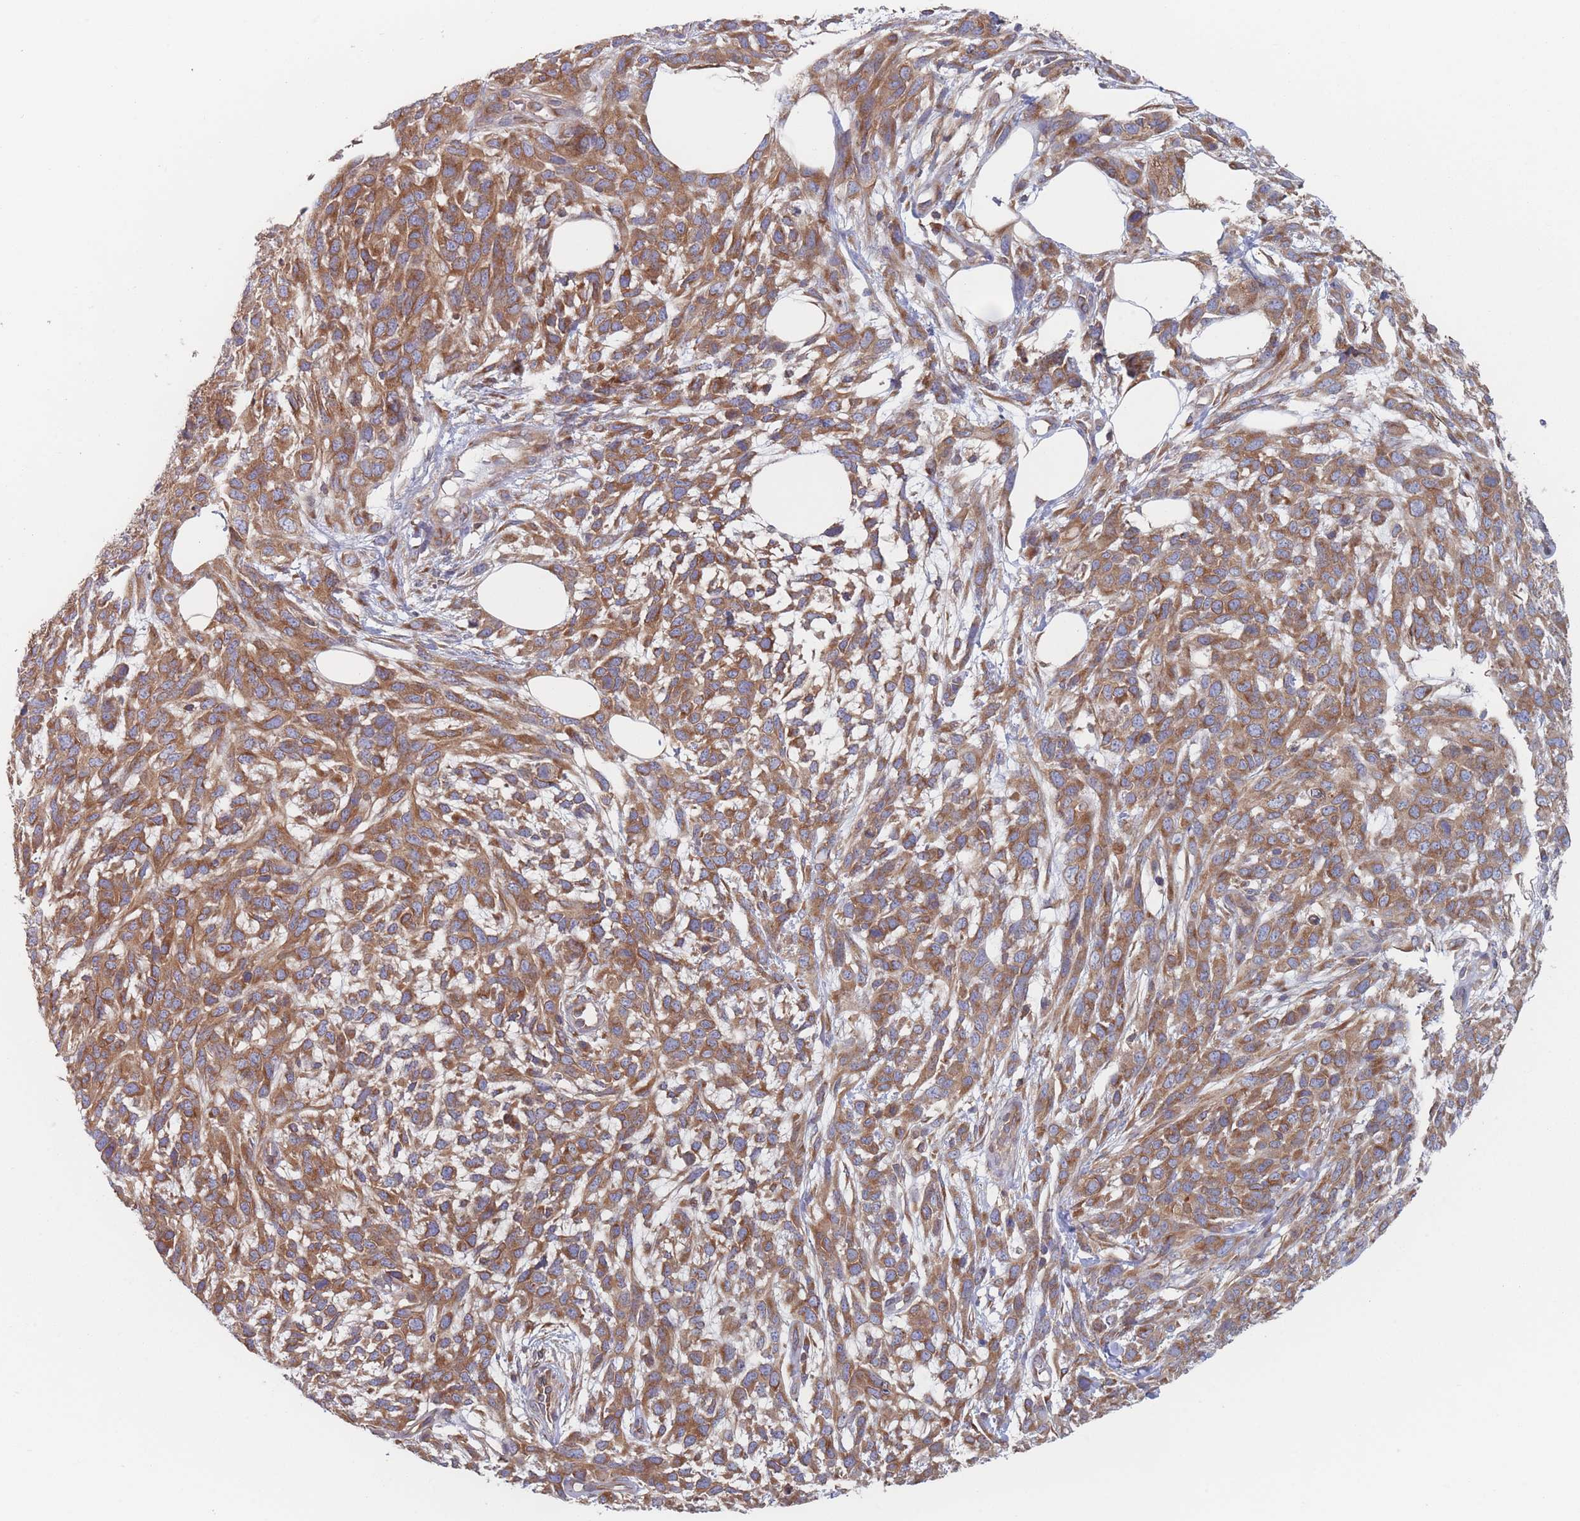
{"staining": {"intensity": "moderate", "quantity": ">75%", "location": "cytoplasmic/membranous"}, "tissue": "melanoma", "cell_type": "Tumor cells", "image_type": "cancer", "snomed": [{"axis": "morphology", "description": "Normal morphology"}, {"axis": "morphology", "description": "Malignant melanoma, NOS"}, {"axis": "topography", "description": "Skin"}], "caption": "Immunohistochemical staining of melanoma reveals medium levels of moderate cytoplasmic/membranous staining in about >75% of tumor cells. Using DAB (3,3'-diaminobenzidine) (brown) and hematoxylin (blue) stains, captured at high magnification using brightfield microscopy.", "gene": "KDSR", "patient": {"sex": "female", "age": 72}}